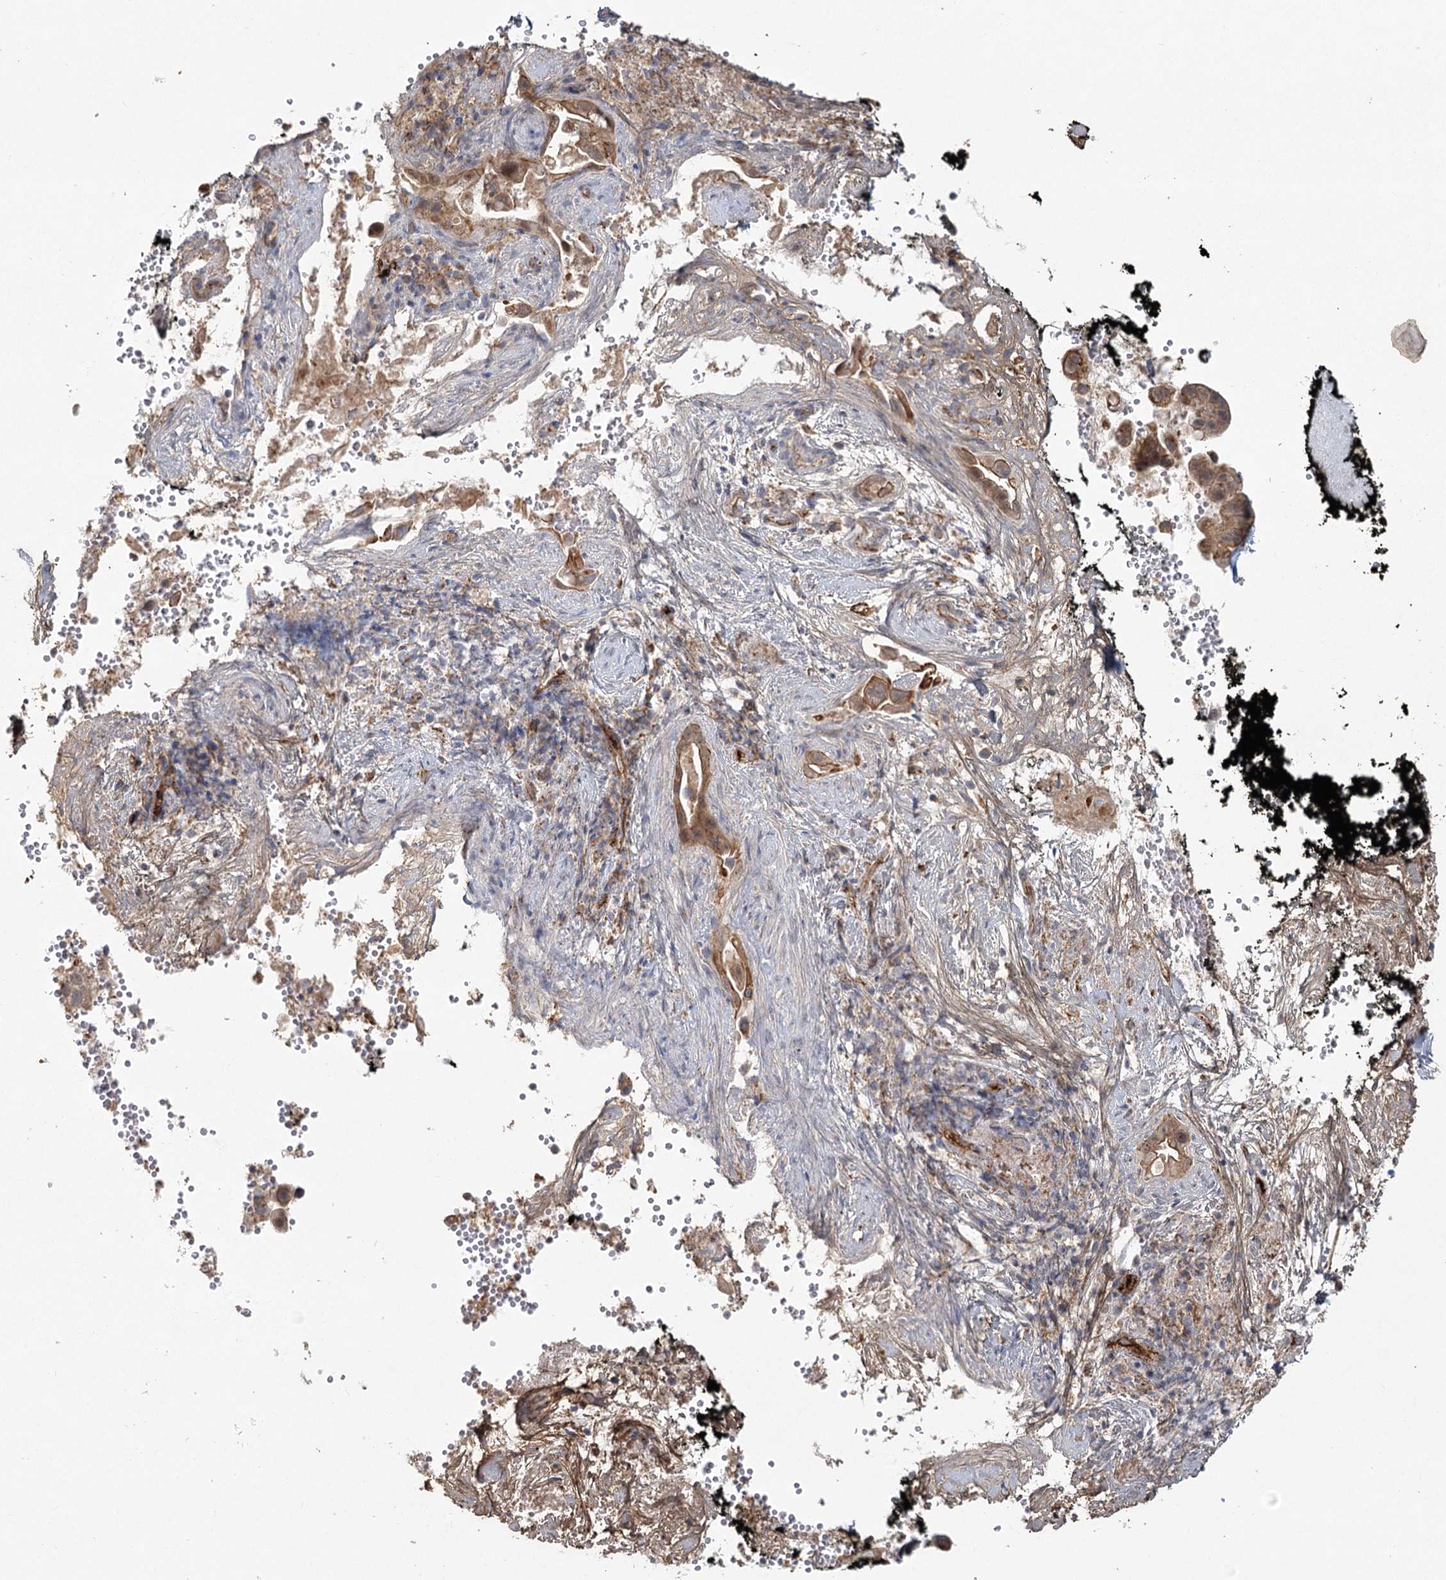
{"staining": {"intensity": "moderate", "quantity": "<25%", "location": "cytoplasmic/membranous"}, "tissue": "pancreatic cancer", "cell_type": "Tumor cells", "image_type": "cancer", "snomed": [{"axis": "morphology", "description": "Inflammation, NOS"}, {"axis": "morphology", "description": "Adenocarcinoma, NOS"}, {"axis": "topography", "description": "Pancreas"}], "caption": "Immunohistochemistry photomicrograph of neoplastic tissue: adenocarcinoma (pancreatic) stained using immunohistochemistry (IHC) demonstrates low levels of moderate protein expression localized specifically in the cytoplasmic/membranous of tumor cells, appearing as a cytoplasmic/membranous brown color.", "gene": "KBTBD4", "patient": {"sex": "female", "age": 56}}